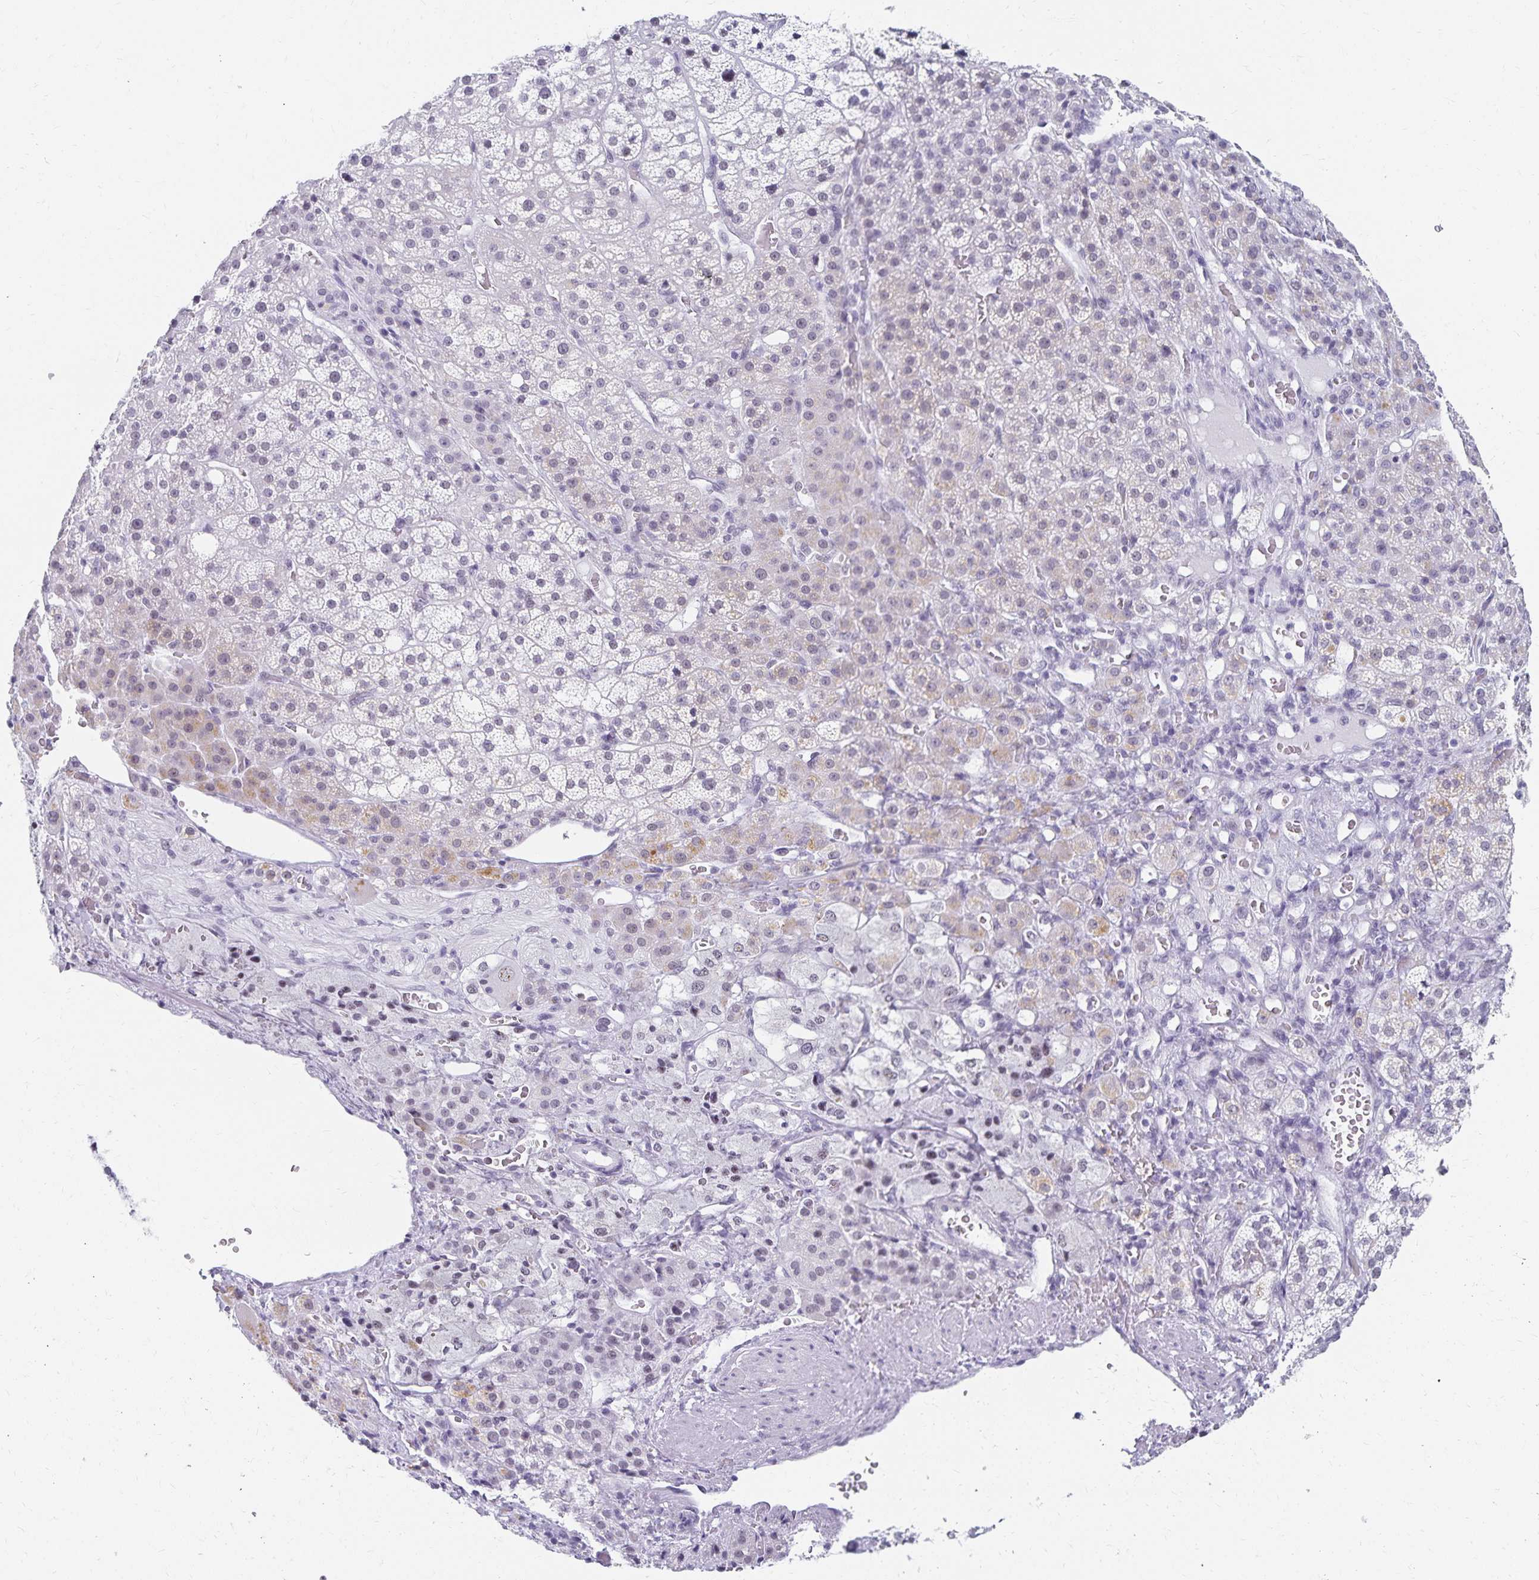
{"staining": {"intensity": "weak", "quantity": "<25%", "location": "cytoplasmic/membranous,nuclear"}, "tissue": "adrenal gland", "cell_type": "Glandular cells", "image_type": "normal", "snomed": [{"axis": "morphology", "description": "Normal tissue, NOS"}, {"axis": "topography", "description": "Adrenal gland"}], "caption": "DAB immunohistochemical staining of unremarkable adrenal gland reveals no significant expression in glandular cells.", "gene": "C20orf85", "patient": {"sex": "female", "age": 60}}